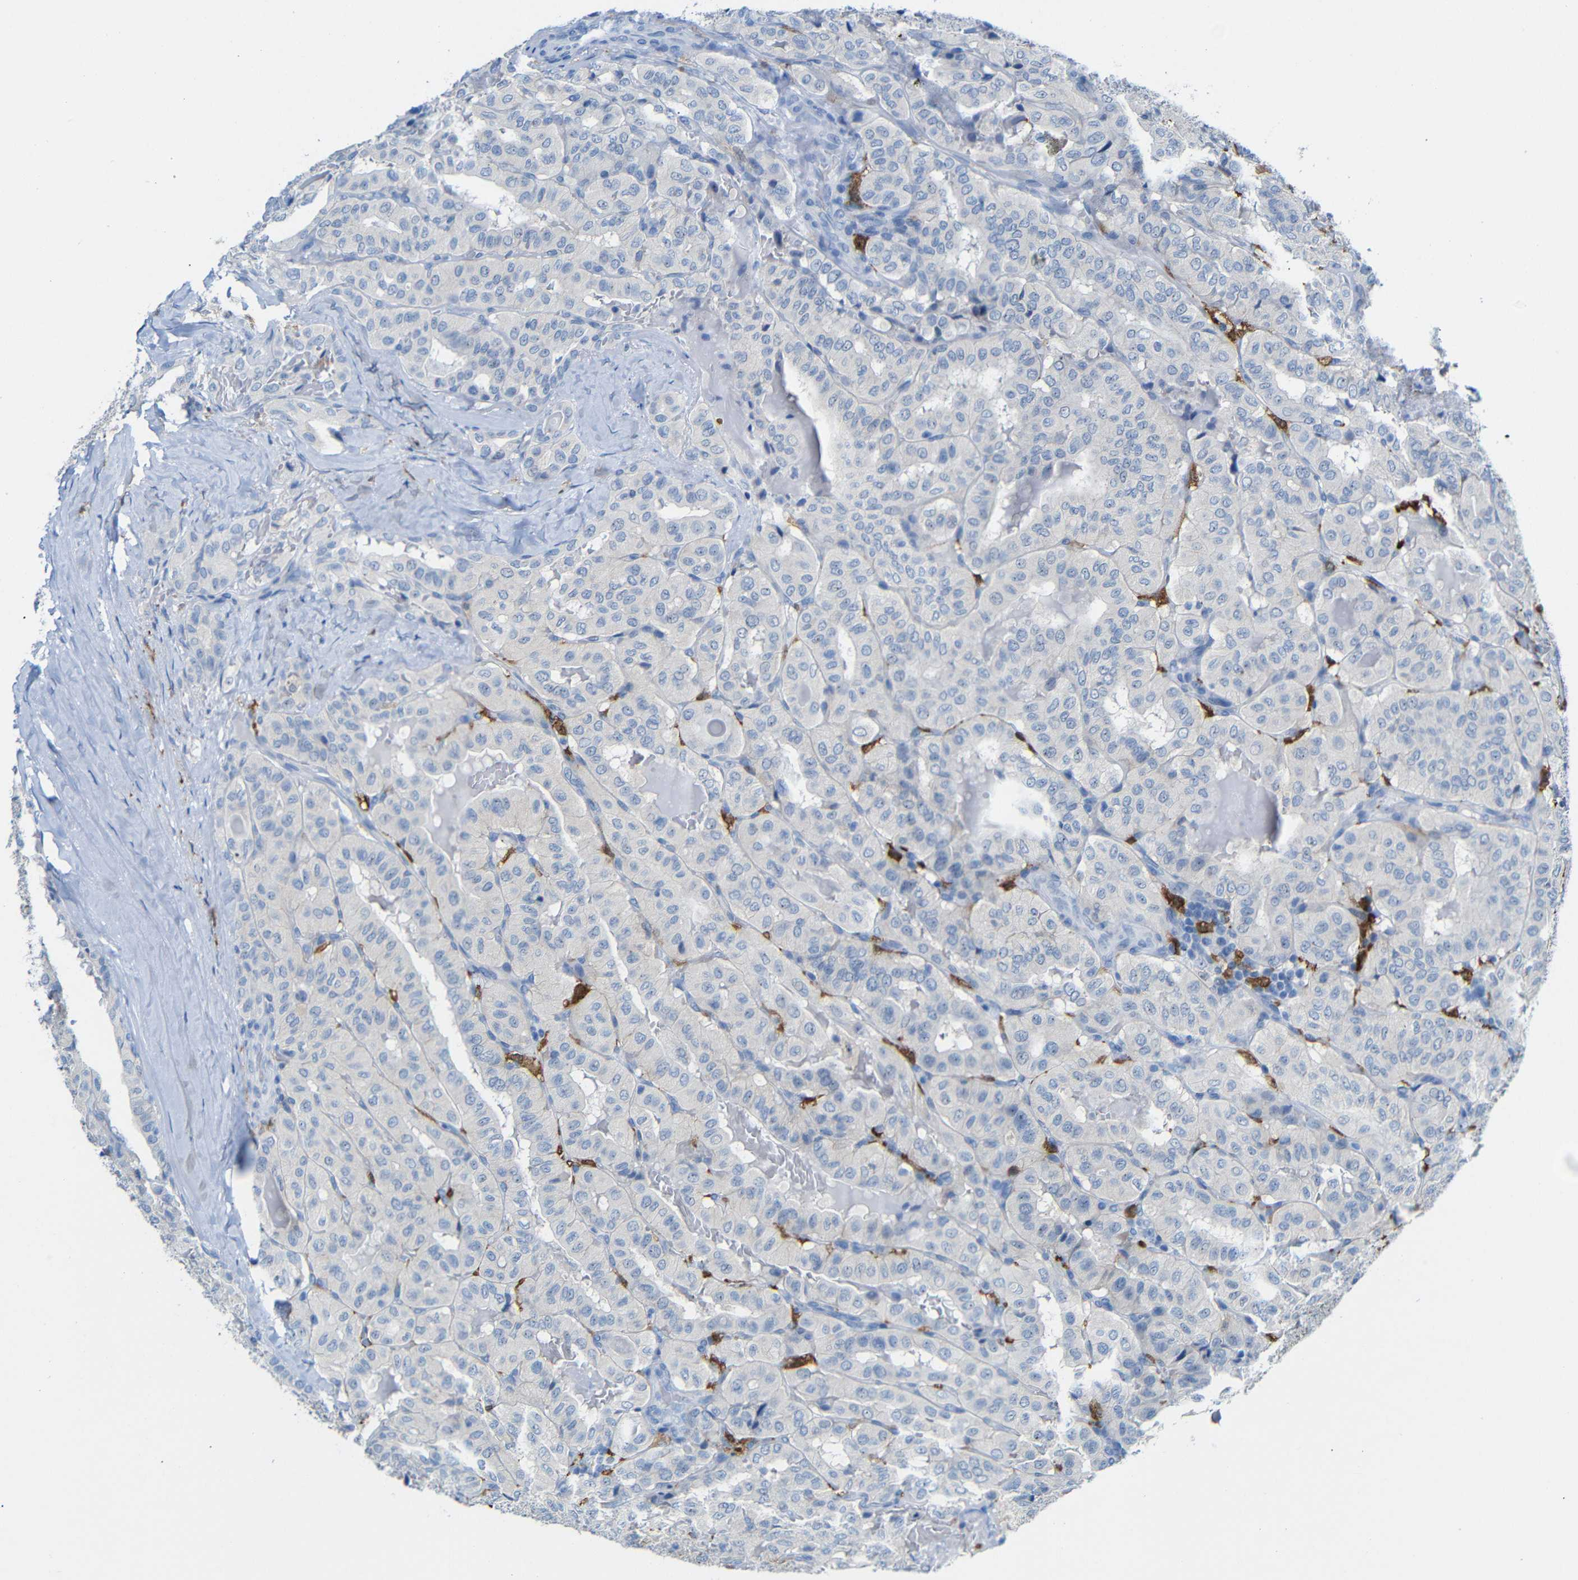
{"staining": {"intensity": "negative", "quantity": "none", "location": "none"}, "tissue": "thyroid cancer", "cell_type": "Tumor cells", "image_type": "cancer", "snomed": [{"axis": "morphology", "description": "Papillary adenocarcinoma, NOS"}, {"axis": "topography", "description": "Thyroid gland"}], "caption": "Papillary adenocarcinoma (thyroid) was stained to show a protein in brown. There is no significant expression in tumor cells.", "gene": "C1orf210", "patient": {"sex": "male", "age": 77}}